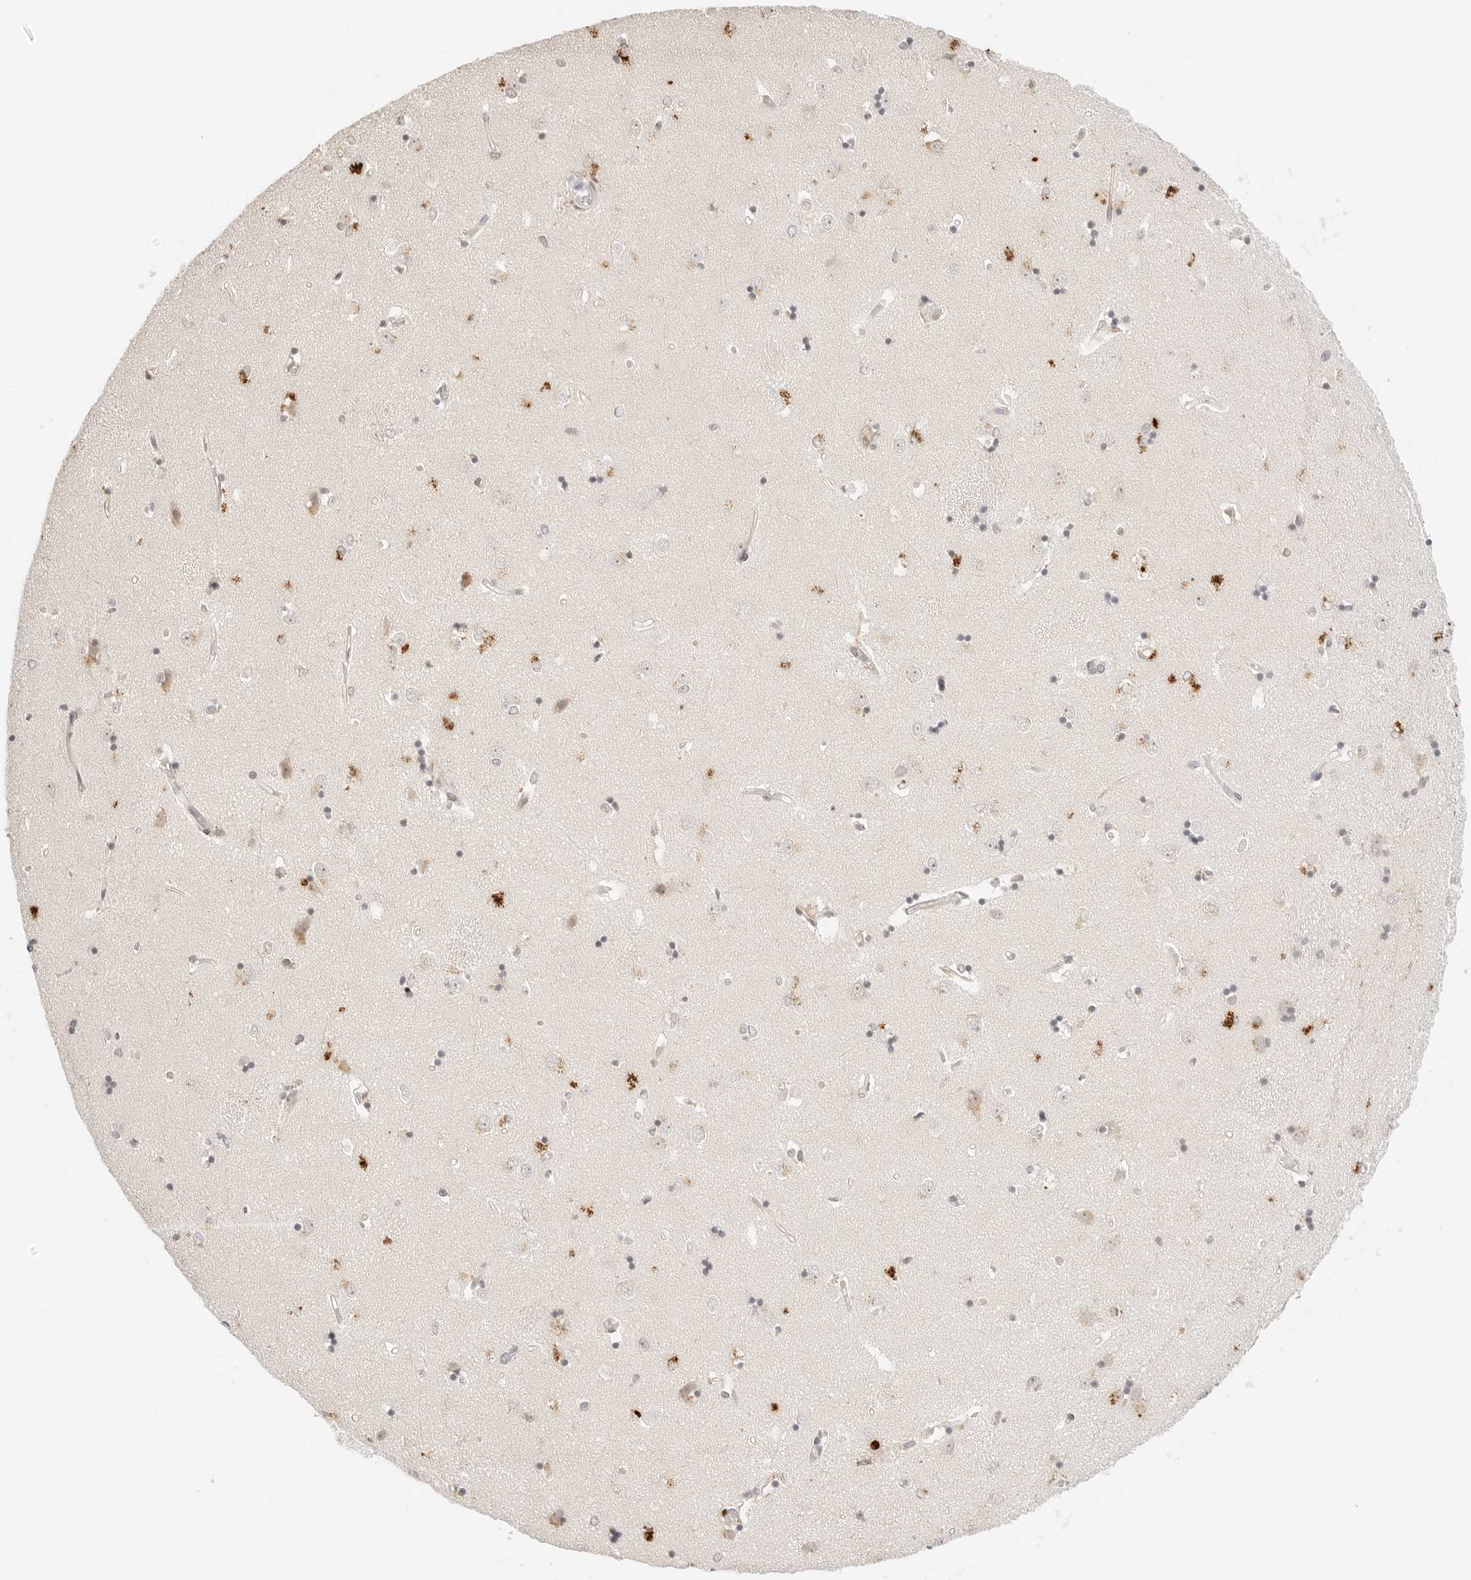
{"staining": {"intensity": "moderate", "quantity": "<25%", "location": "cytoplasmic/membranous"}, "tissue": "caudate", "cell_type": "Glial cells", "image_type": "normal", "snomed": [{"axis": "morphology", "description": "Normal tissue, NOS"}, {"axis": "topography", "description": "Lateral ventricle wall"}], "caption": "High-magnification brightfield microscopy of benign caudate stained with DAB (3,3'-diaminobenzidine) (brown) and counterstained with hematoxylin (blue). glial cells exhibit moderate cytoplasmic/membranous staining is identified in about<25% of cells. (DAB IHC with brightfield microscopy, high magnification).", "gene": "RPS6KL1", "patient": {"sex": "male", "age": 45}}